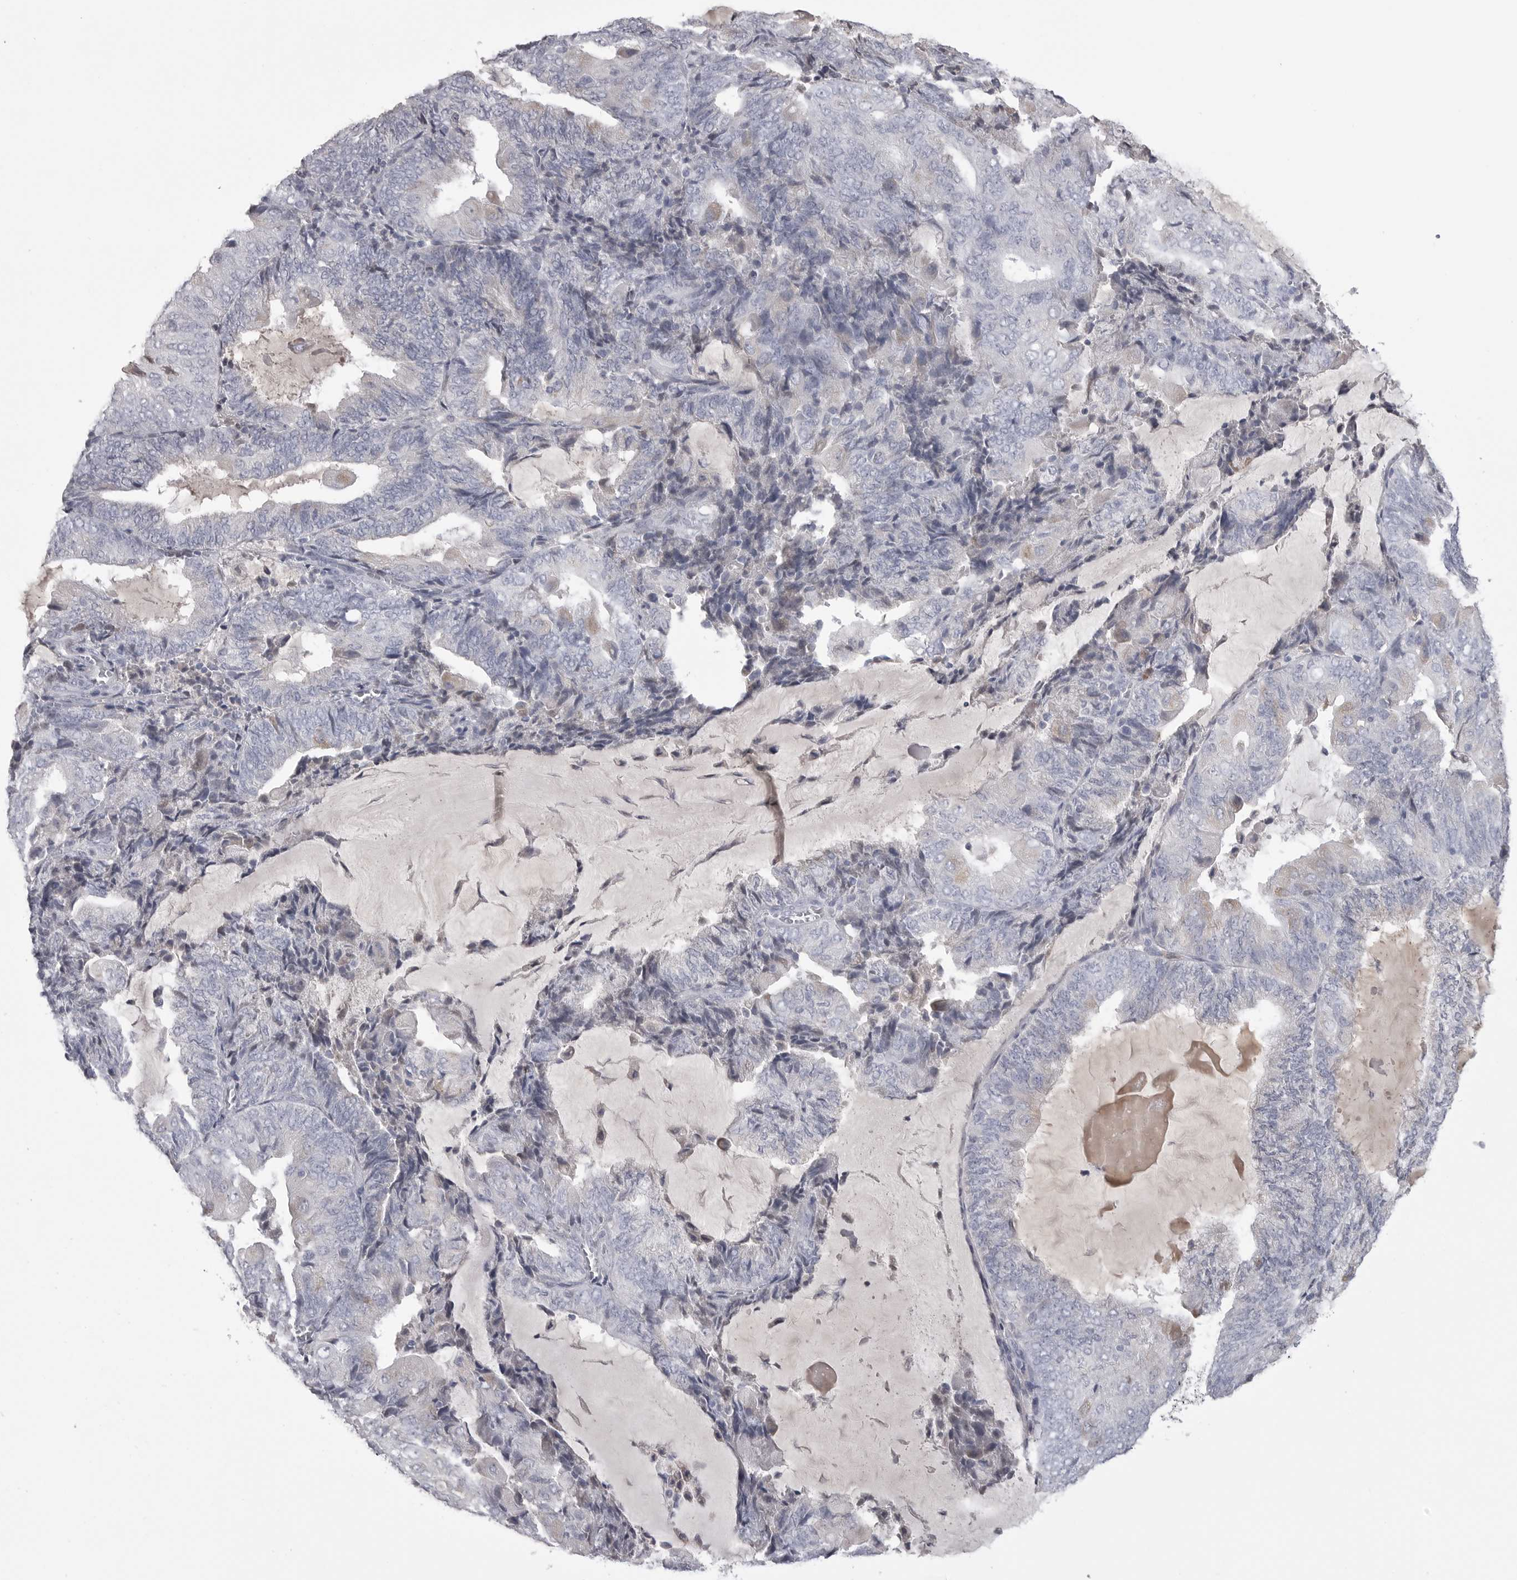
{"staining": {"intensity": "negative", "quantity": "none", "location": "none"}, "tissue": "endometrial cancer", "cell_type": "Tumor cells", "image_type": "cancer", "snomed": [{"axis": "morphology", "description": "Adenocarcinoma, NOS"}, {"axis": "topography", "description": "Endometrium"}], "caption": "IHC photomicrograph of human adenocarcinoma (endometrial) stained for a protein (brown), which demonstrates no staining in tumor cells.", "gene": "FKBP2", "patient": {"sex": "female", "age": 81}}